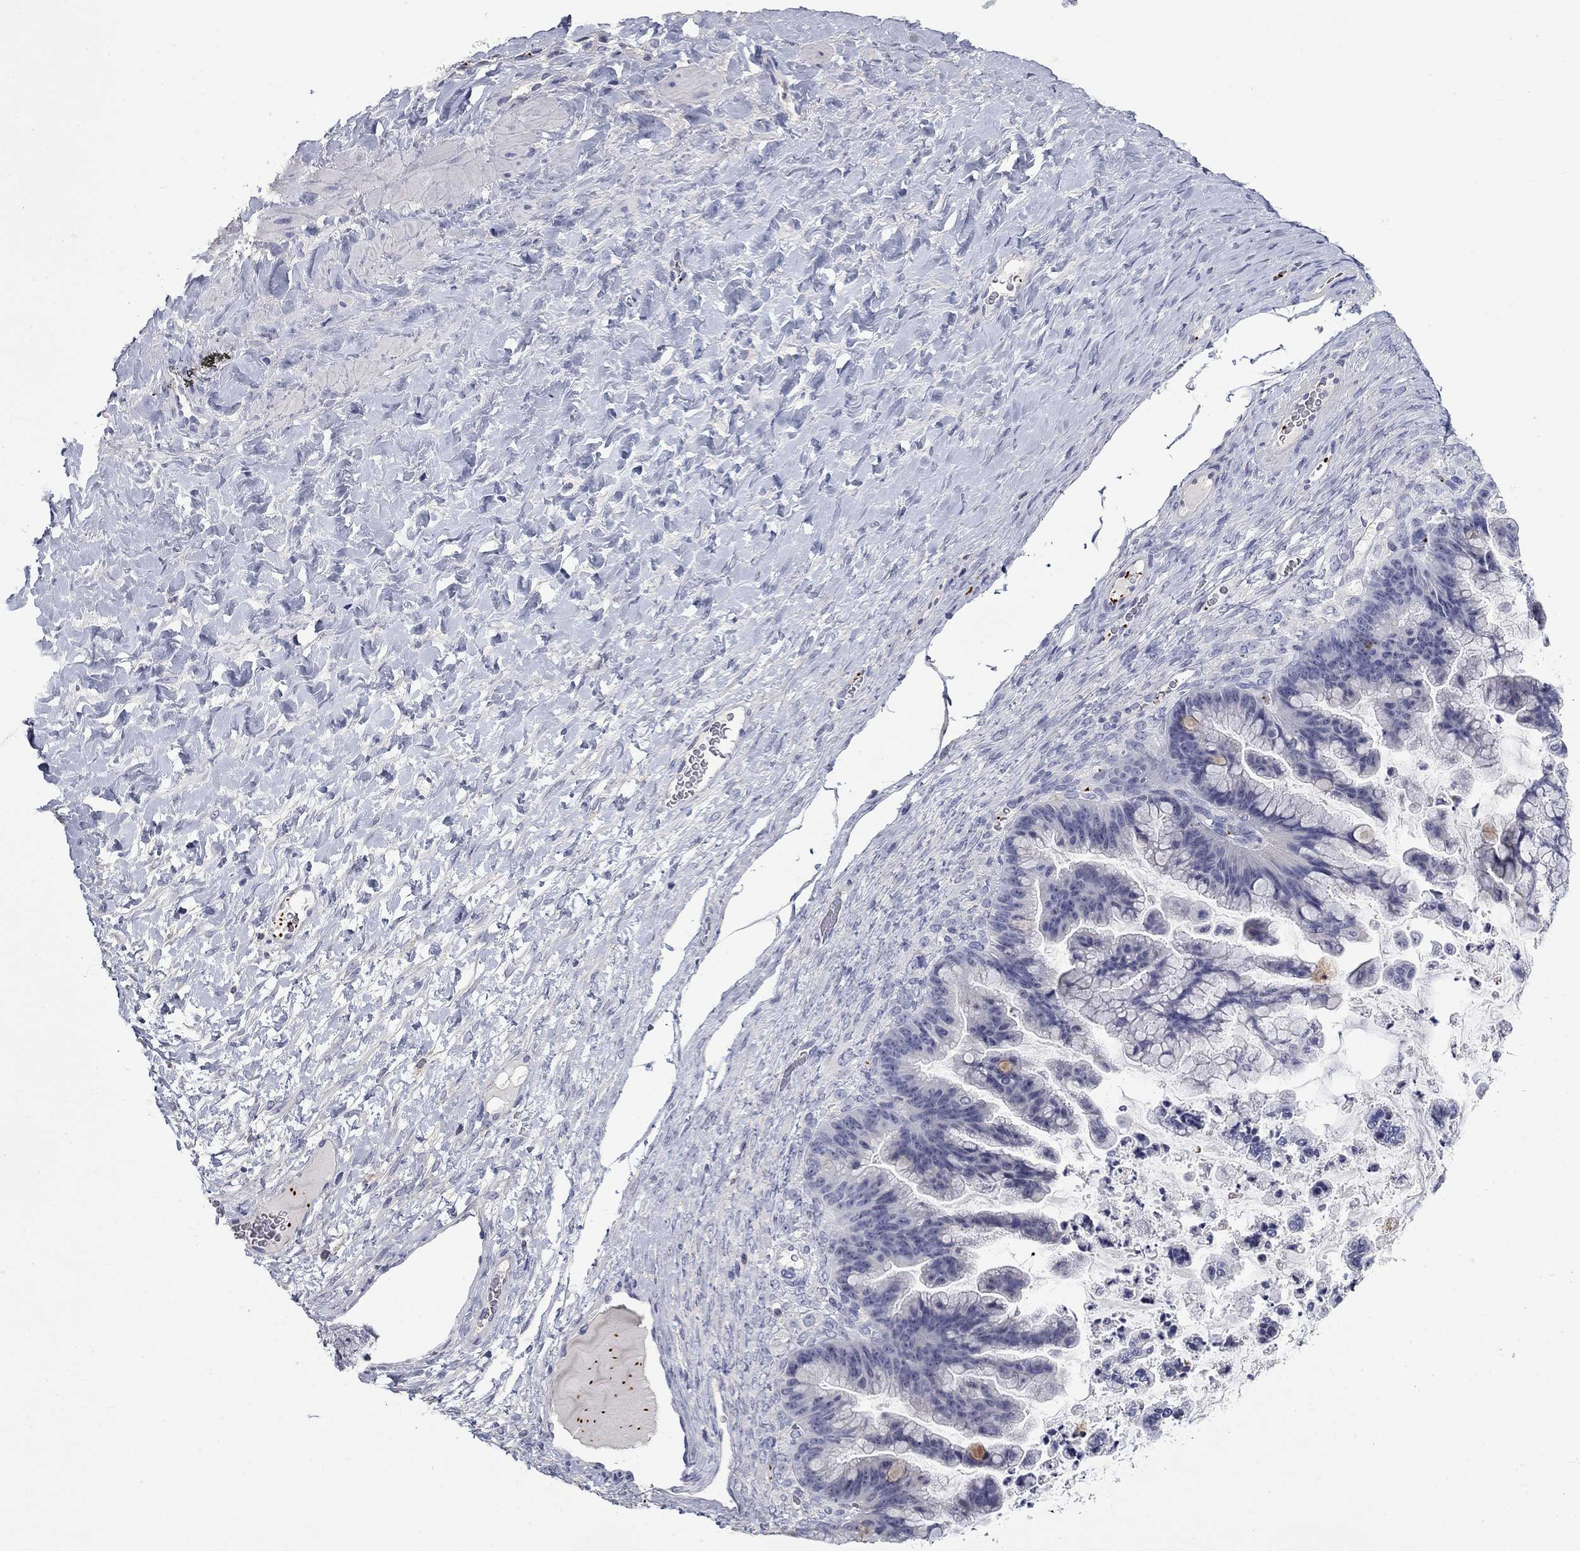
{"staining": {"intensity": "negative", "quantity": "none", "location": "none"}, "tissue": "ovarian cancer", "cell_type": "Tumor cells", "image_type": "cancer", "snomed": [{"axis": "morphology", "description": "Cystadenocarcinoma, mucinous, NOS"}, {"axis": "topography", "description": "Ovary"}], "caption": "Immunohistochemical staining of mucinous cystadenocarcinoma (ovarian) displays no significant expression in tumor cells. Brightfield microscopy of immunohistochemistry stained with DAB (3,3'-diaminobenzidine) (brown) and hematoxylin (blue), captured at high magnification.", "gene": "PLEK", "patient": {"sex": "female", "age": 67}}